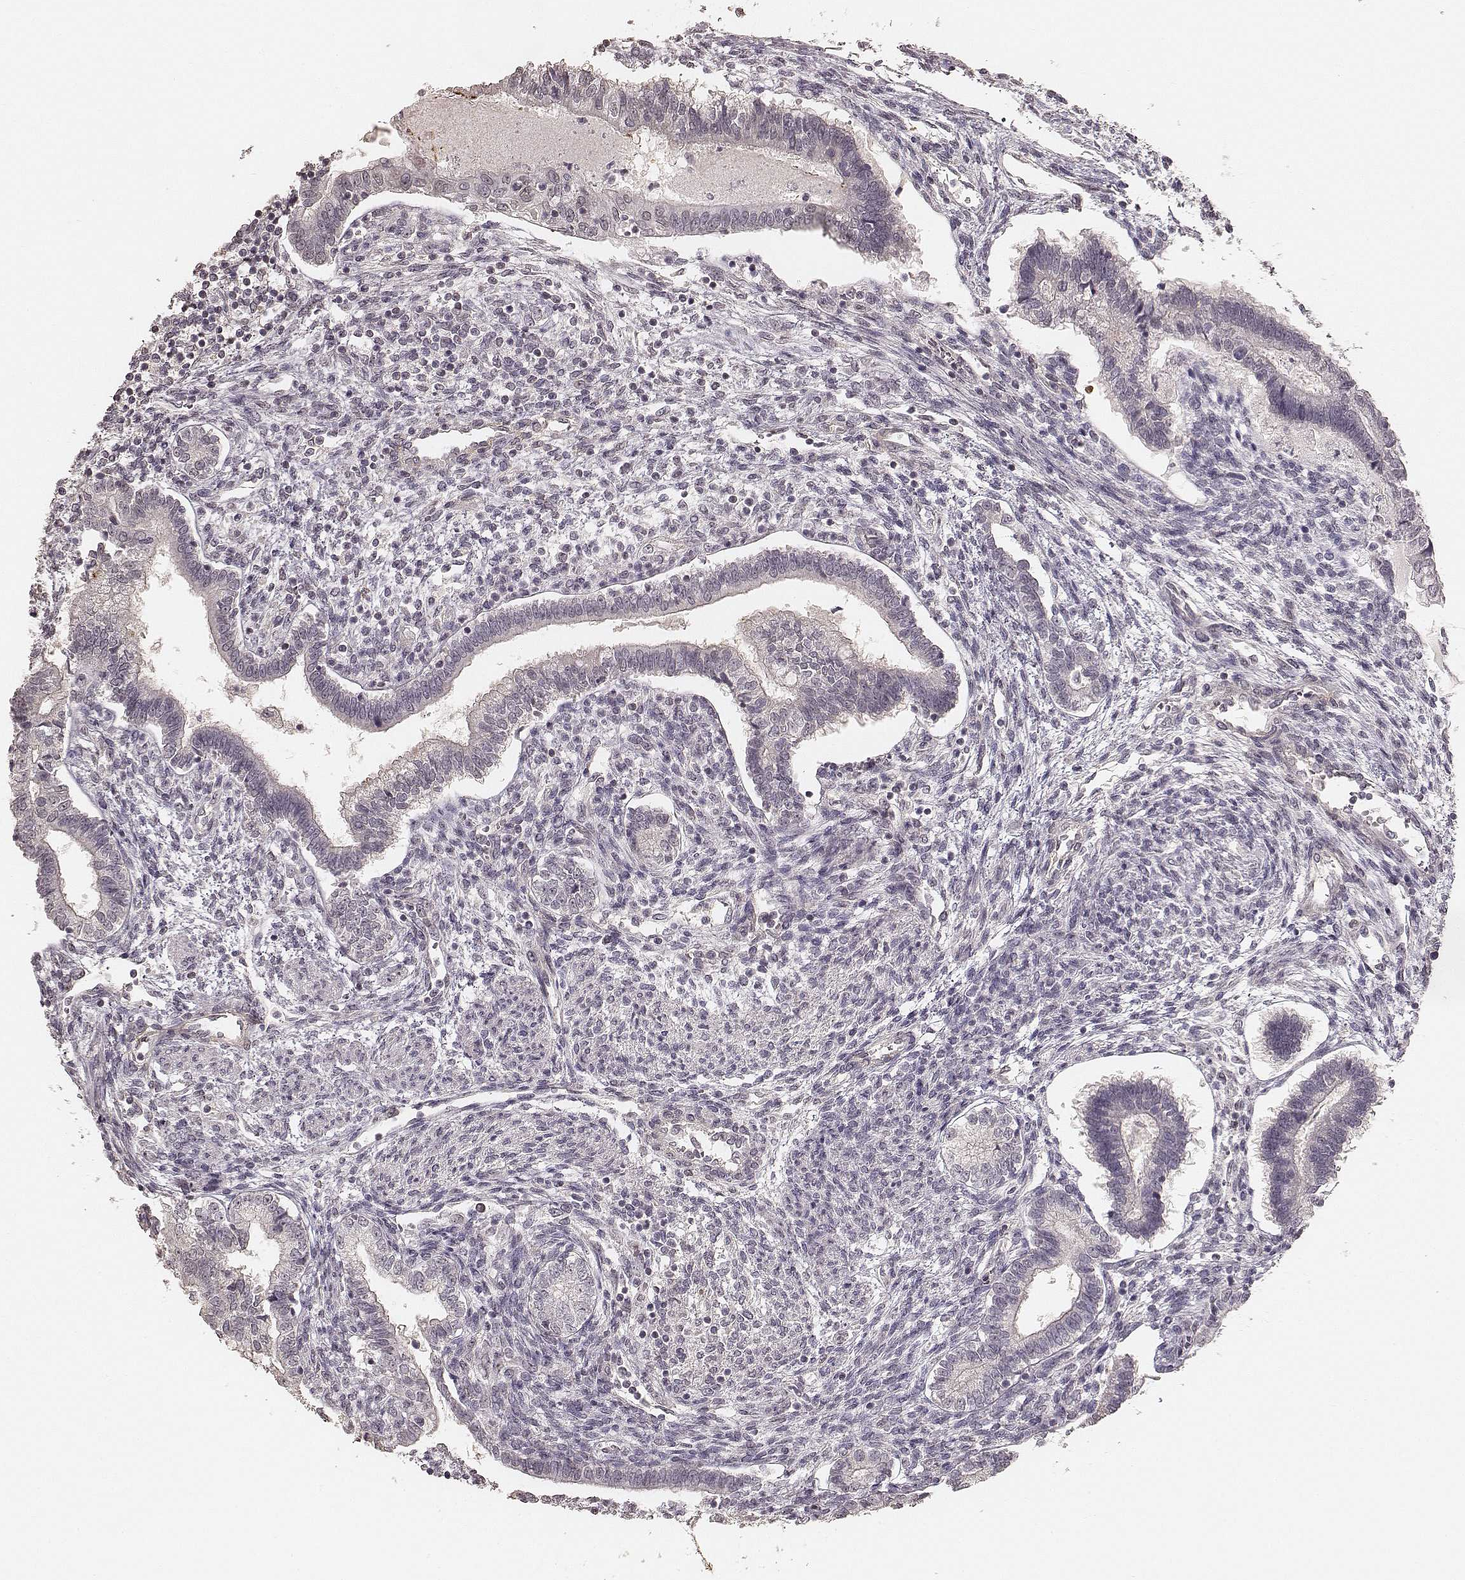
{"staining": {"intensity": "negative", "quantity": "none", "location": "none"}, "tissue": "testis cancer", "cell_type": "Tumor cells", "image_type": "cancer", "snomed": [{"axis": "morphology", "description": "Carcinoma, Embryonal, NOS"}, {"axis": "topography", "description": "Testis"}], "caption": "An immunohistochemistry (IHC) image of embryonal carcinoma (testis) is shown. There is no staining in tumor cells of embryonal carcinoma (testis).", "gene": "LY6K", "patient": {"sex": "male", "age": 37}}